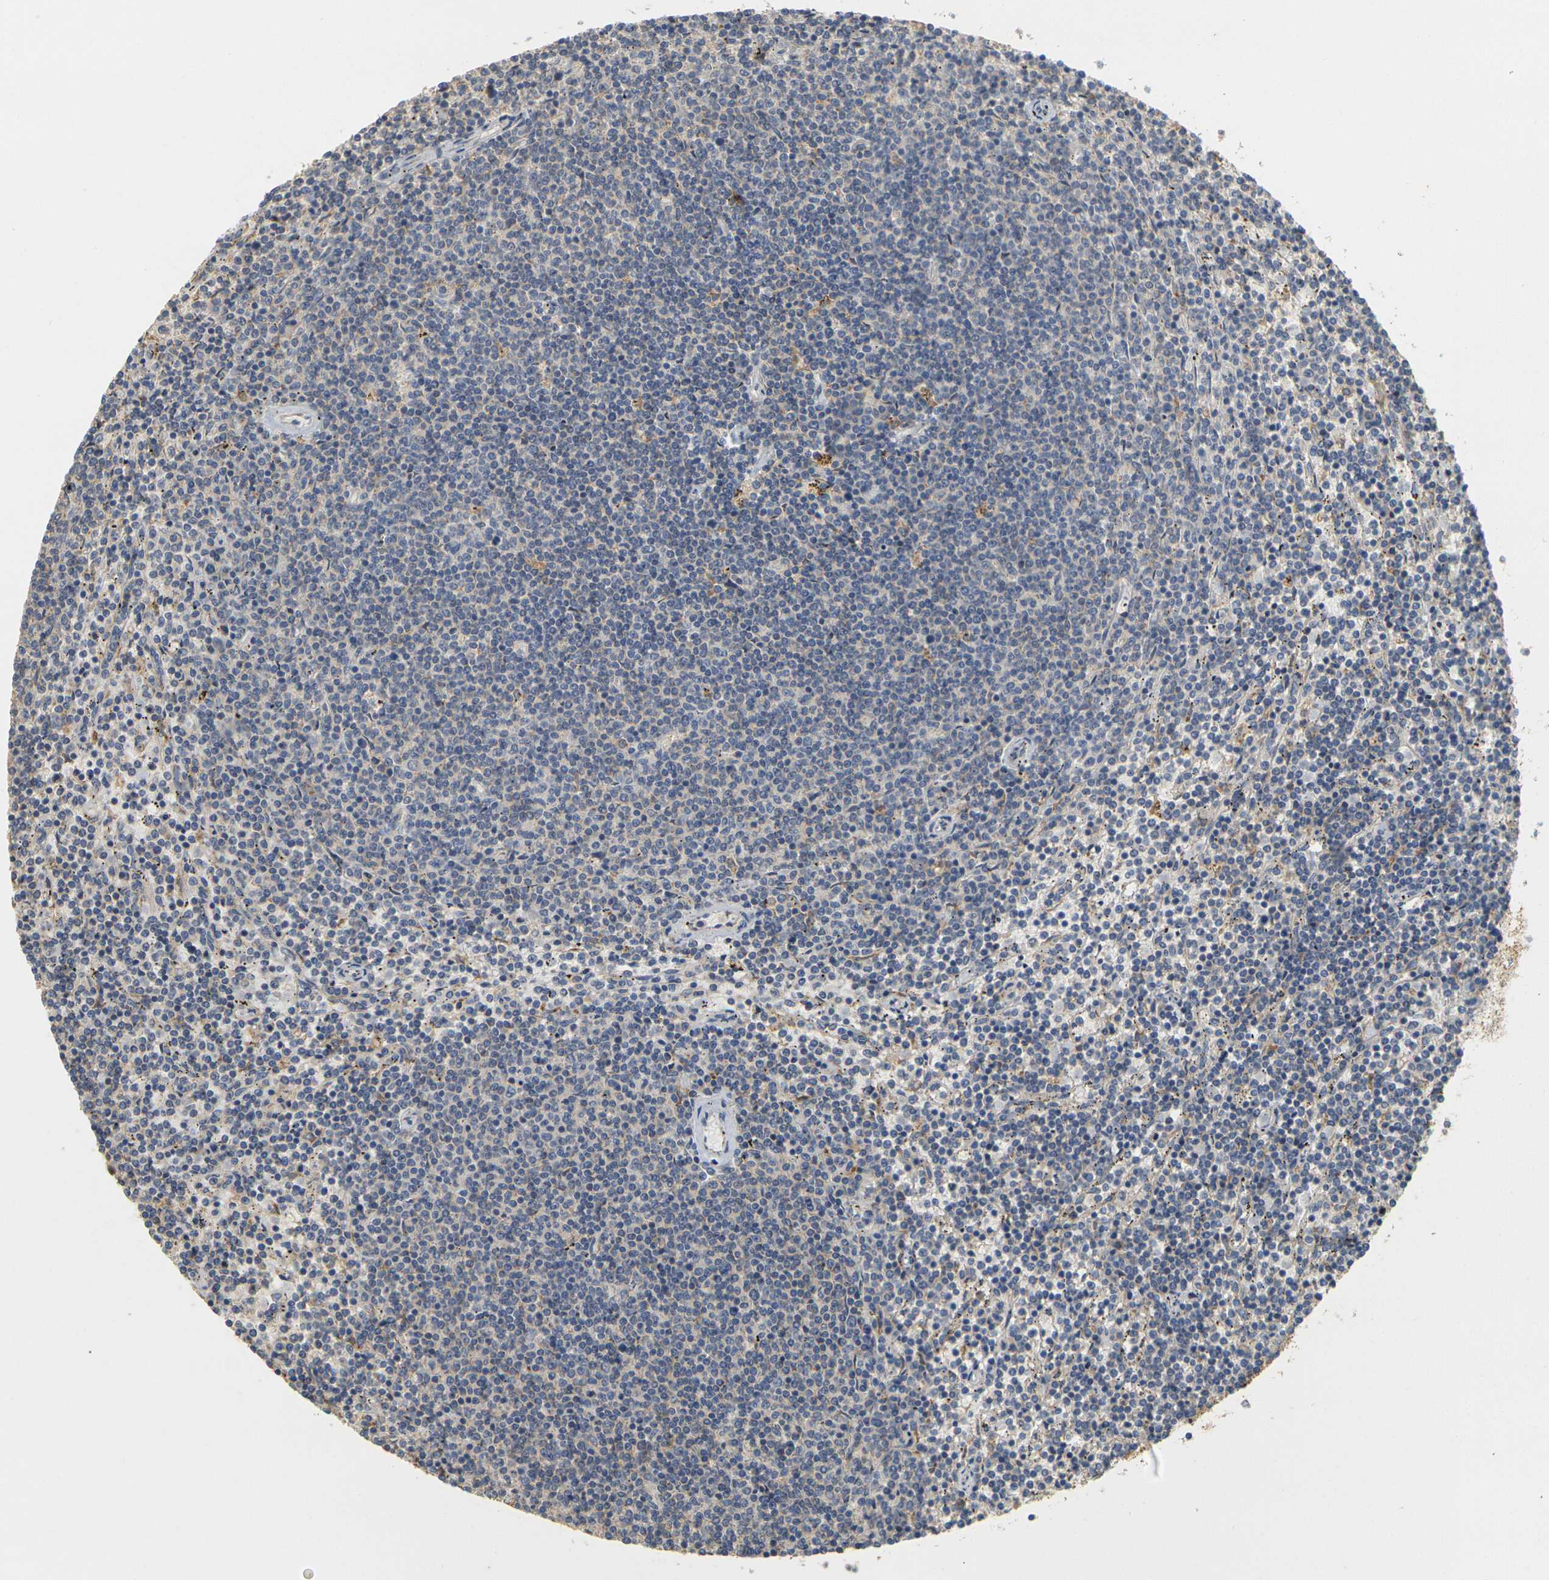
{"staining": {"intensity": "negative", "quantity": "none", "location": "none"}, "tissue": "lymphoma", "cell_type": "Tumor cells", "image_type": "cancer", "snomed": [{"axis": "morphology", "description": "Malignant lymphoma, non-Hodgkin's type, Low grade"}, {"axis": "topography", "description": "Spleen"}], "caption": "Immunohistochemistry (IHC) photomicrograph of neoplastic tissue: human lymphoma stained with DAB displays no significant protein staining in tumor cells.", "gene": "GDAP1", "patient": {"sex": "female", "age": 50}}